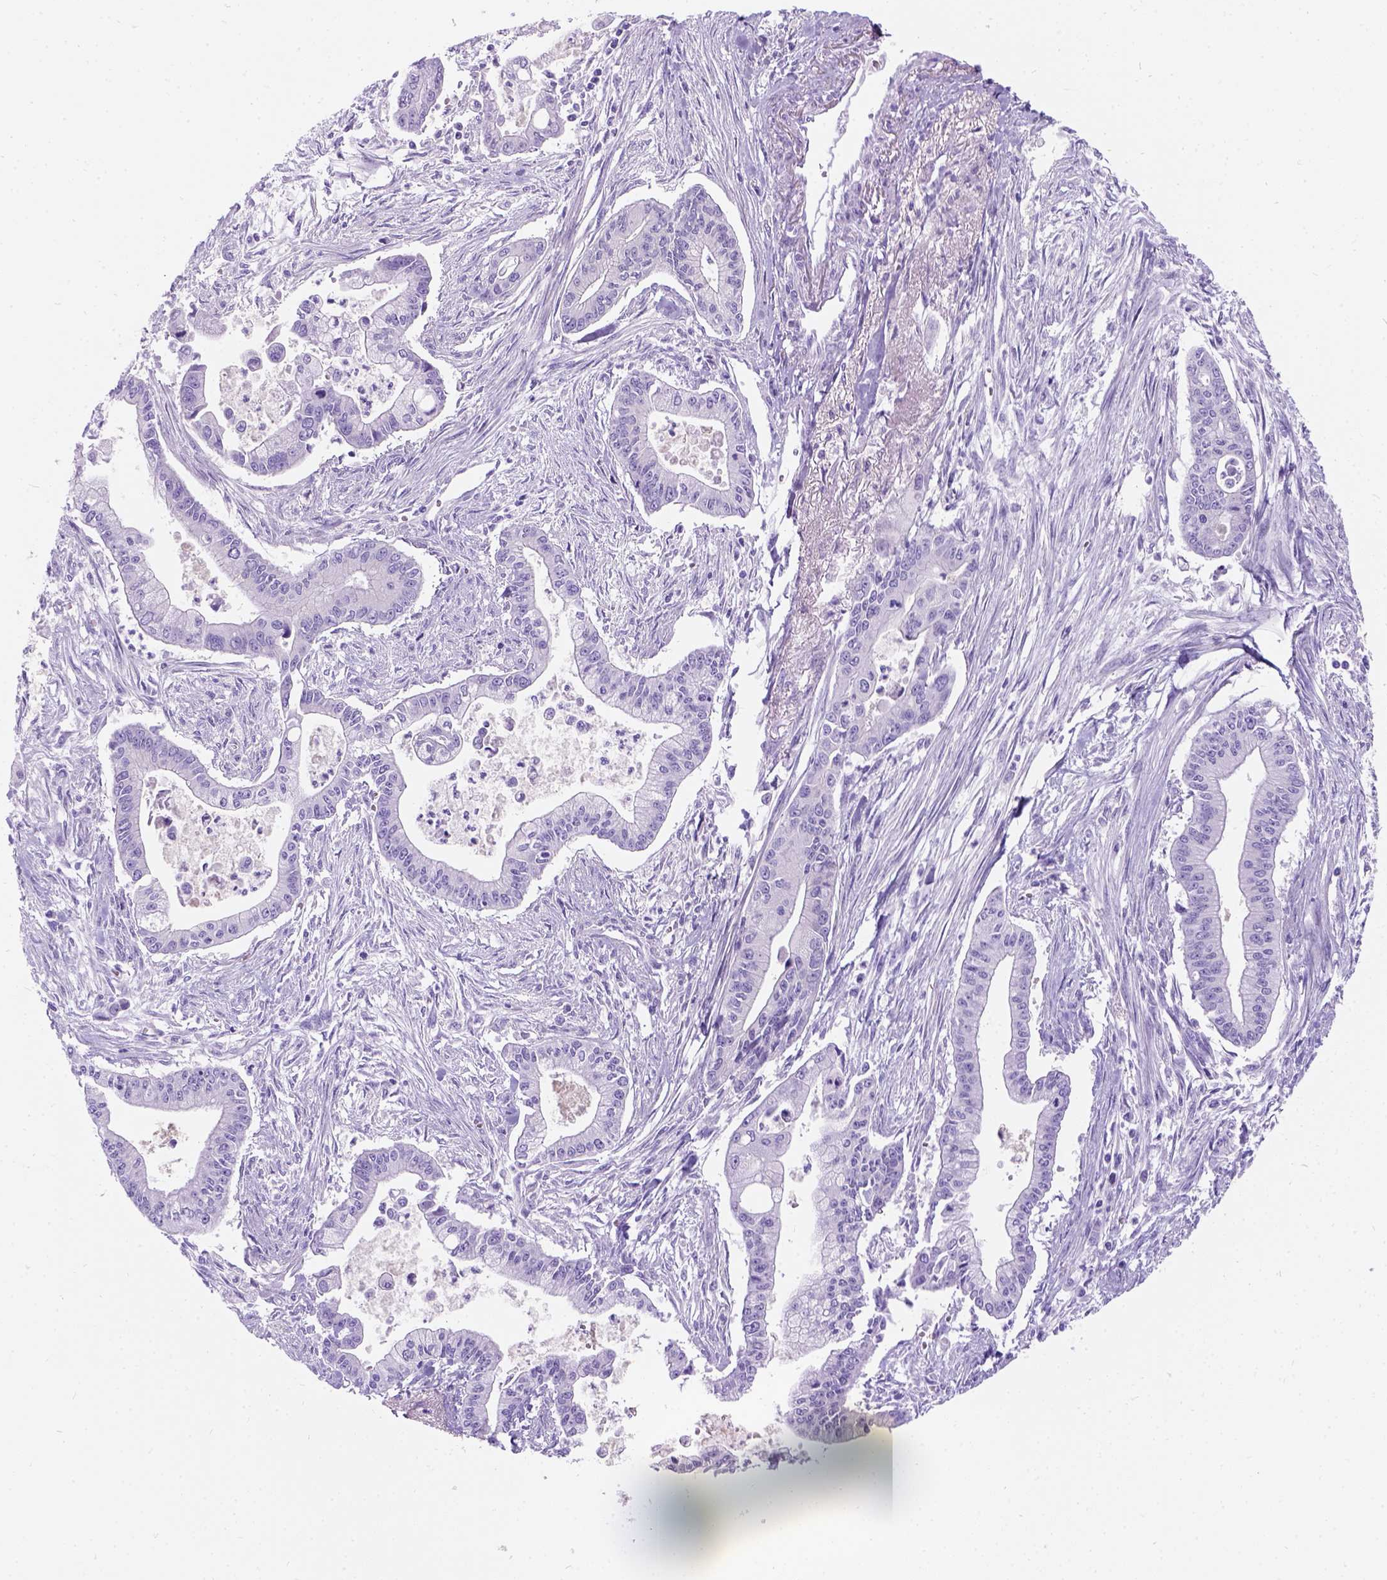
{"staining": {"intensity": "negative", "quantity": "none", "location": "none"}, "tissue": "pancreatic cancer", "cell_type": "Tumor cells", "image_type": "cancer", "snomed": [{"axis": "morphology", "description": "Adenocarcinoma, NOS"}, {"axis": "topography", "description": "Pancreas"}], "caption": "Human pancreatic cancer (adenocarcinoma) stained for a protein using immunohistochemistry displays no positivity in tumor cells.", "gene": "C7orf57", "patient": {"sex": "female", "age": 65}}